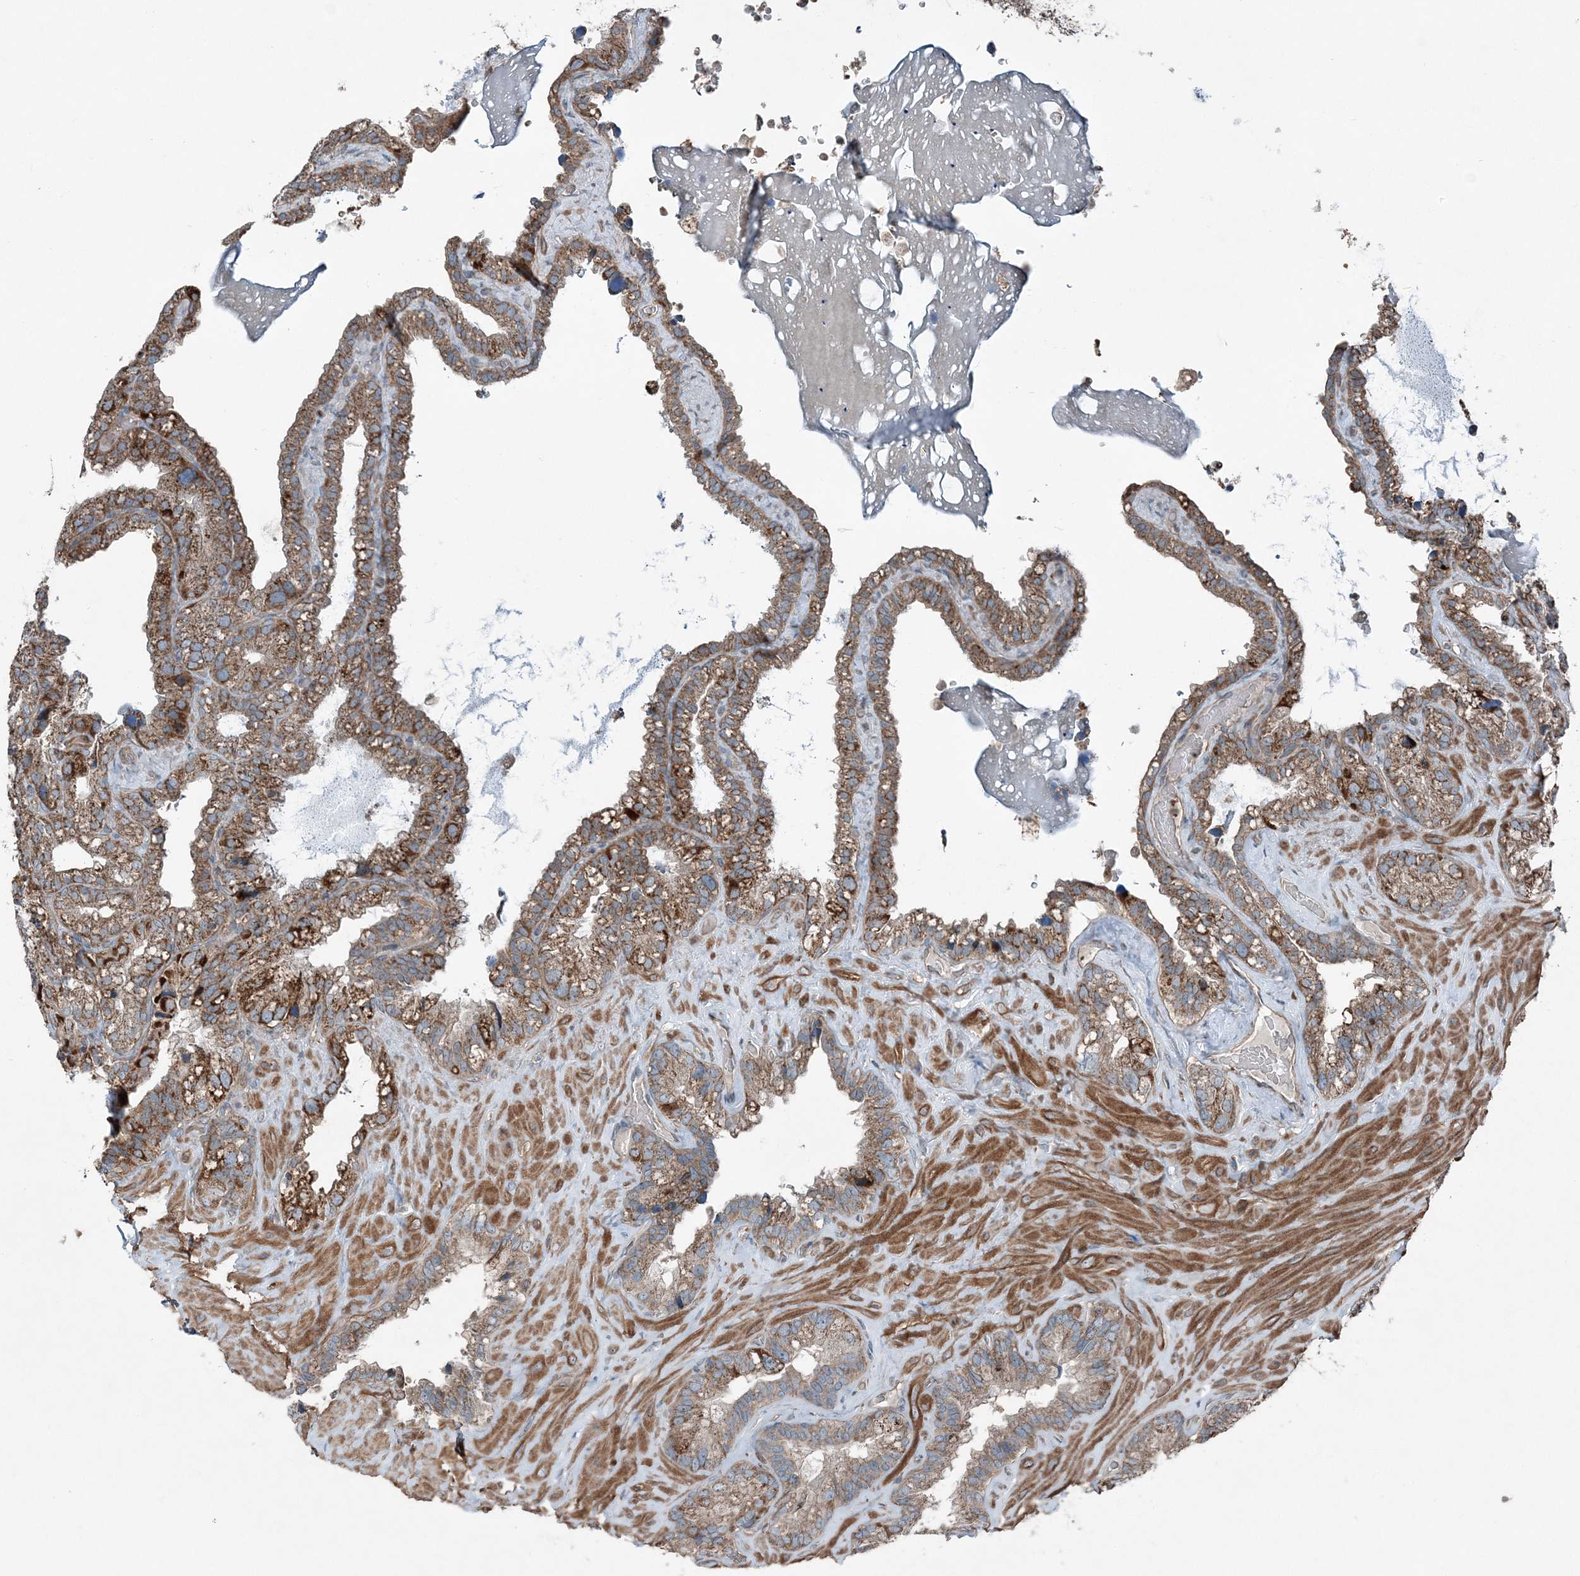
{"staining": {"intensity": "moderate", "quantity": ">75%", "location": "cytoplasmic/membranous"}, "tissue": "seminal vesicle", "cell_type": "Glandular cells", "image_type": "normal", "snomed": [{"axis": "morphology", "description": "Normal tissue, NOS"}, {"axis": "topography", "description": "Prostate"}, {"axis": "topography", "description": "Seminal veicle"}], "caption": "IHC (DAB (3,3'-diaminobenzidine)) staining of normal seminal vesicle exhibits moderate cytoplasmic/membranous protein positivity in approximately >75% of glandular cells. (Brightfield microscopy of DAB IHC at high magnification).", "gene": "KY", "patient": {"sex": "male", "age": 68}}